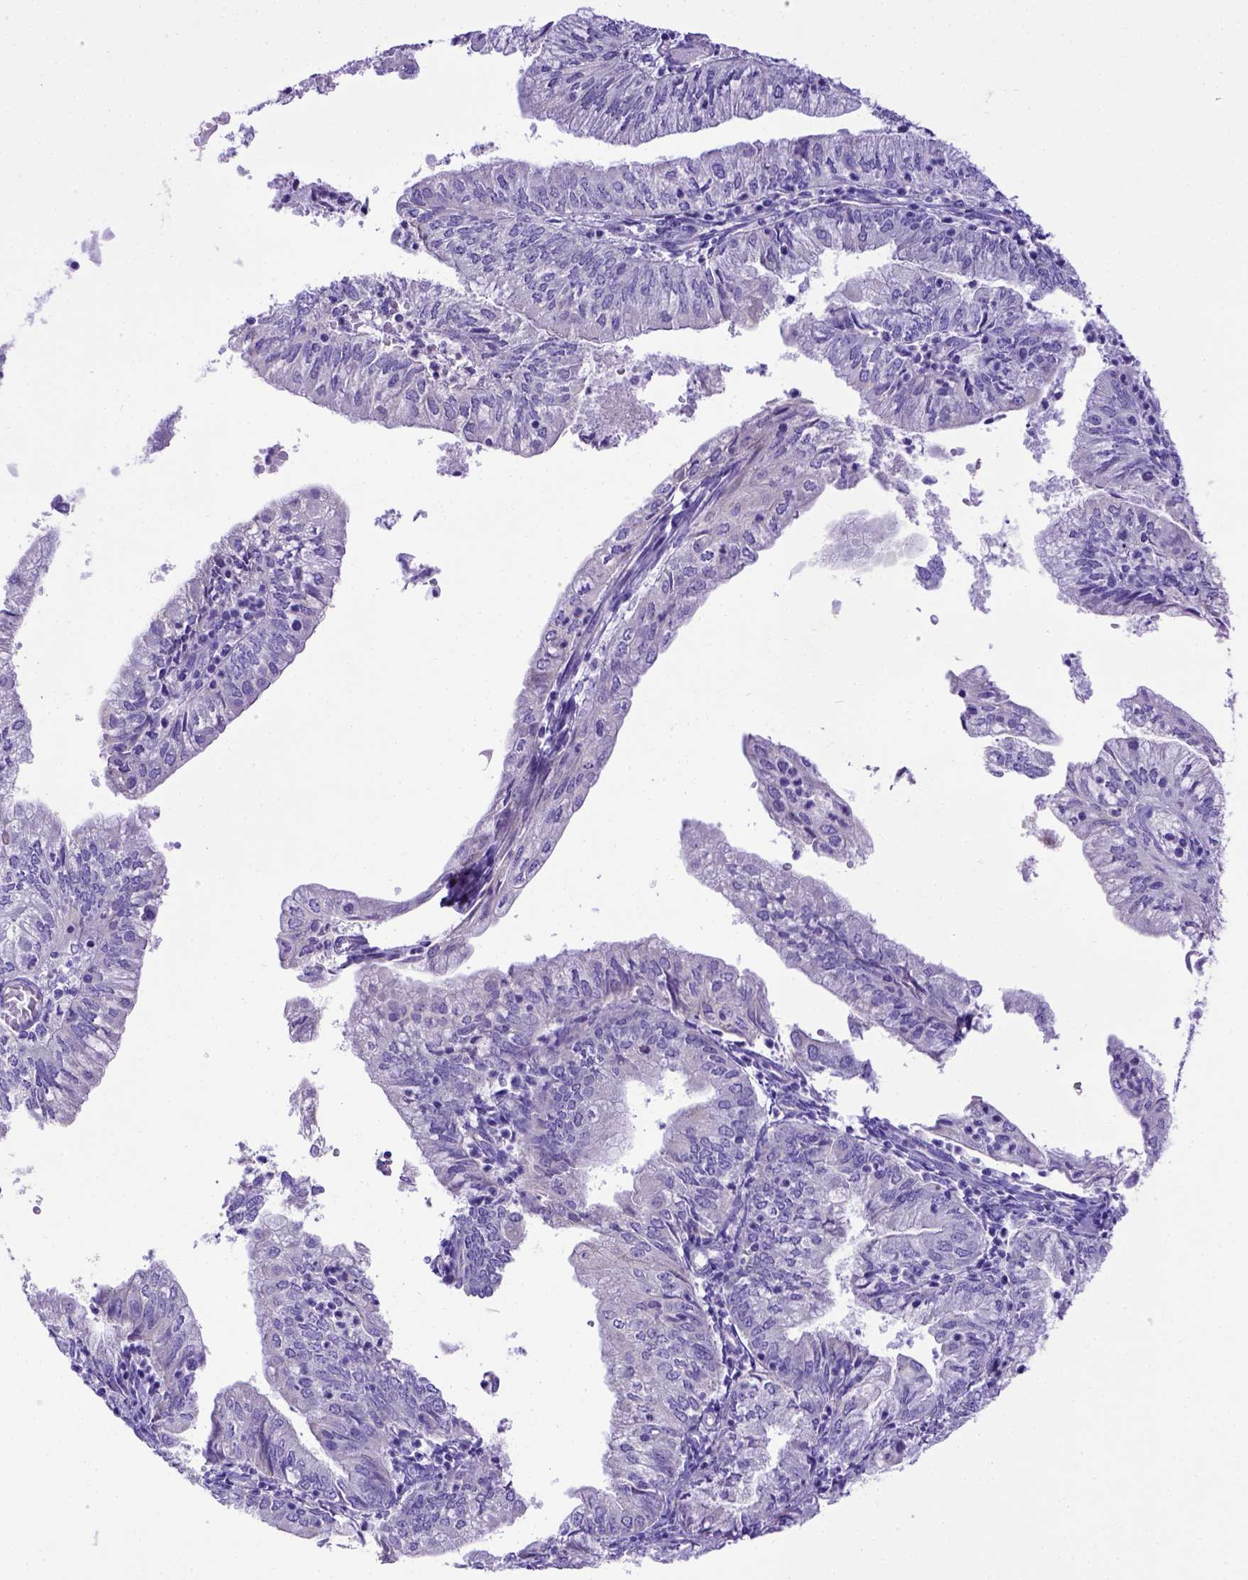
{"staining": {"intensity": "negative", "quantity": "none", "location": "none"}, "tissue": "endometrial cancer", "cell_type": "Tumor cells", "image_type": "cancer", "snomed": [{"axis": "morphology", "description": "Adenocarcinoma, NOS"}, {"axis": "topography", "description": "Endometrium"}], "caption": "DAB (3,3'-diaminobenzidine) immunohistochemical staining of human adenocarcinoma (endometrial) demonstrates no significant staining in tumor cells. The staining is performed using DAB brown chromogen with nuclei counter-stained in using hematoxylin.", "gene": "LRRC18", "patient": {"sex": "female", "age": 55}}